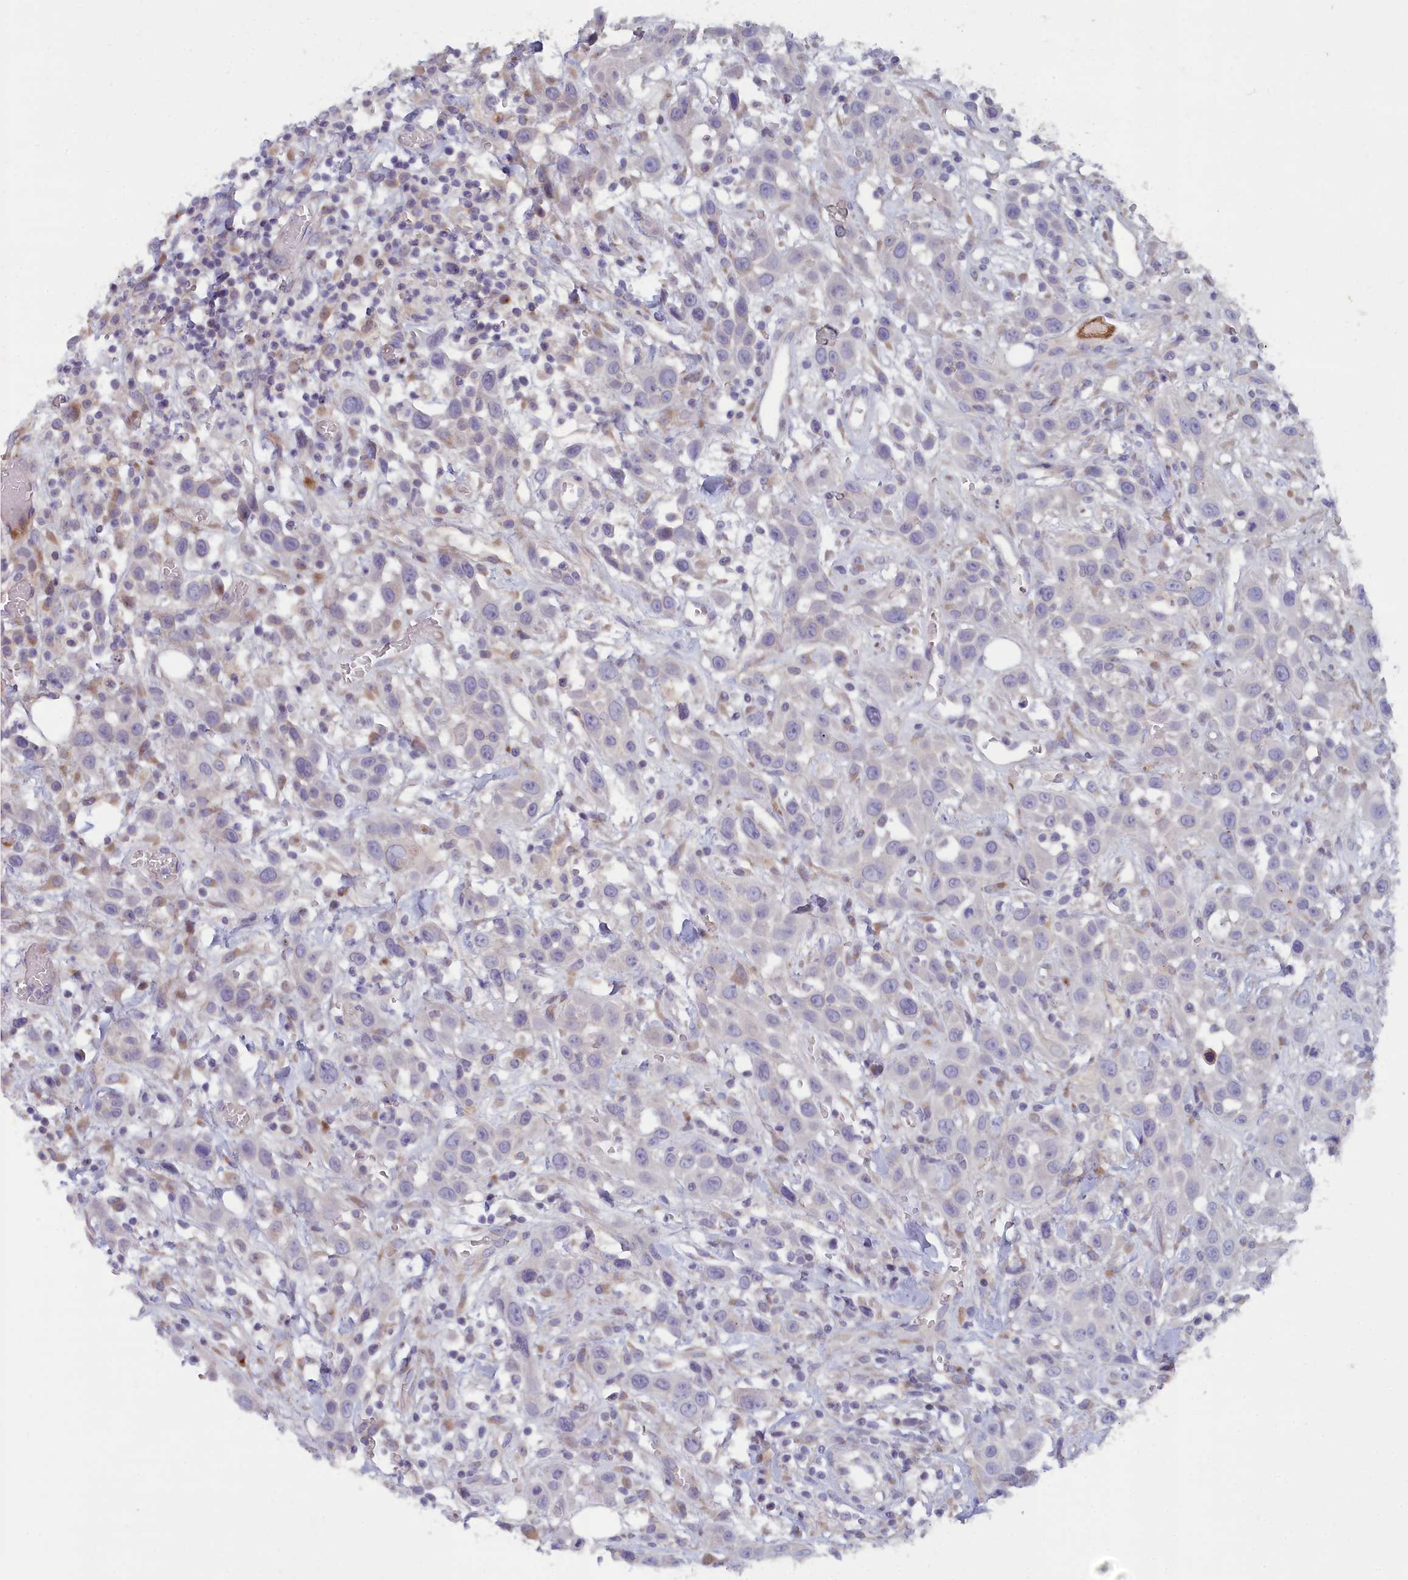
{"staining": {"intensity": "negative", "quantity": "none", "location": "none"}, "tissue": "head and neck cancer", "cell_type": "Tumor cells", "image_type": "cancer", "snomed": [{"axis": "morphology", "description": "Squamous cell carcinoma, NOS"}, {"axis": "topography", "description": "Head-Neck"}], "caption": "Tumor cells are negative for protein expression in human head and neck squamous cell carcinoma.", "gene": "B9D2", "patient": {"sex": "male", "age": 81}}